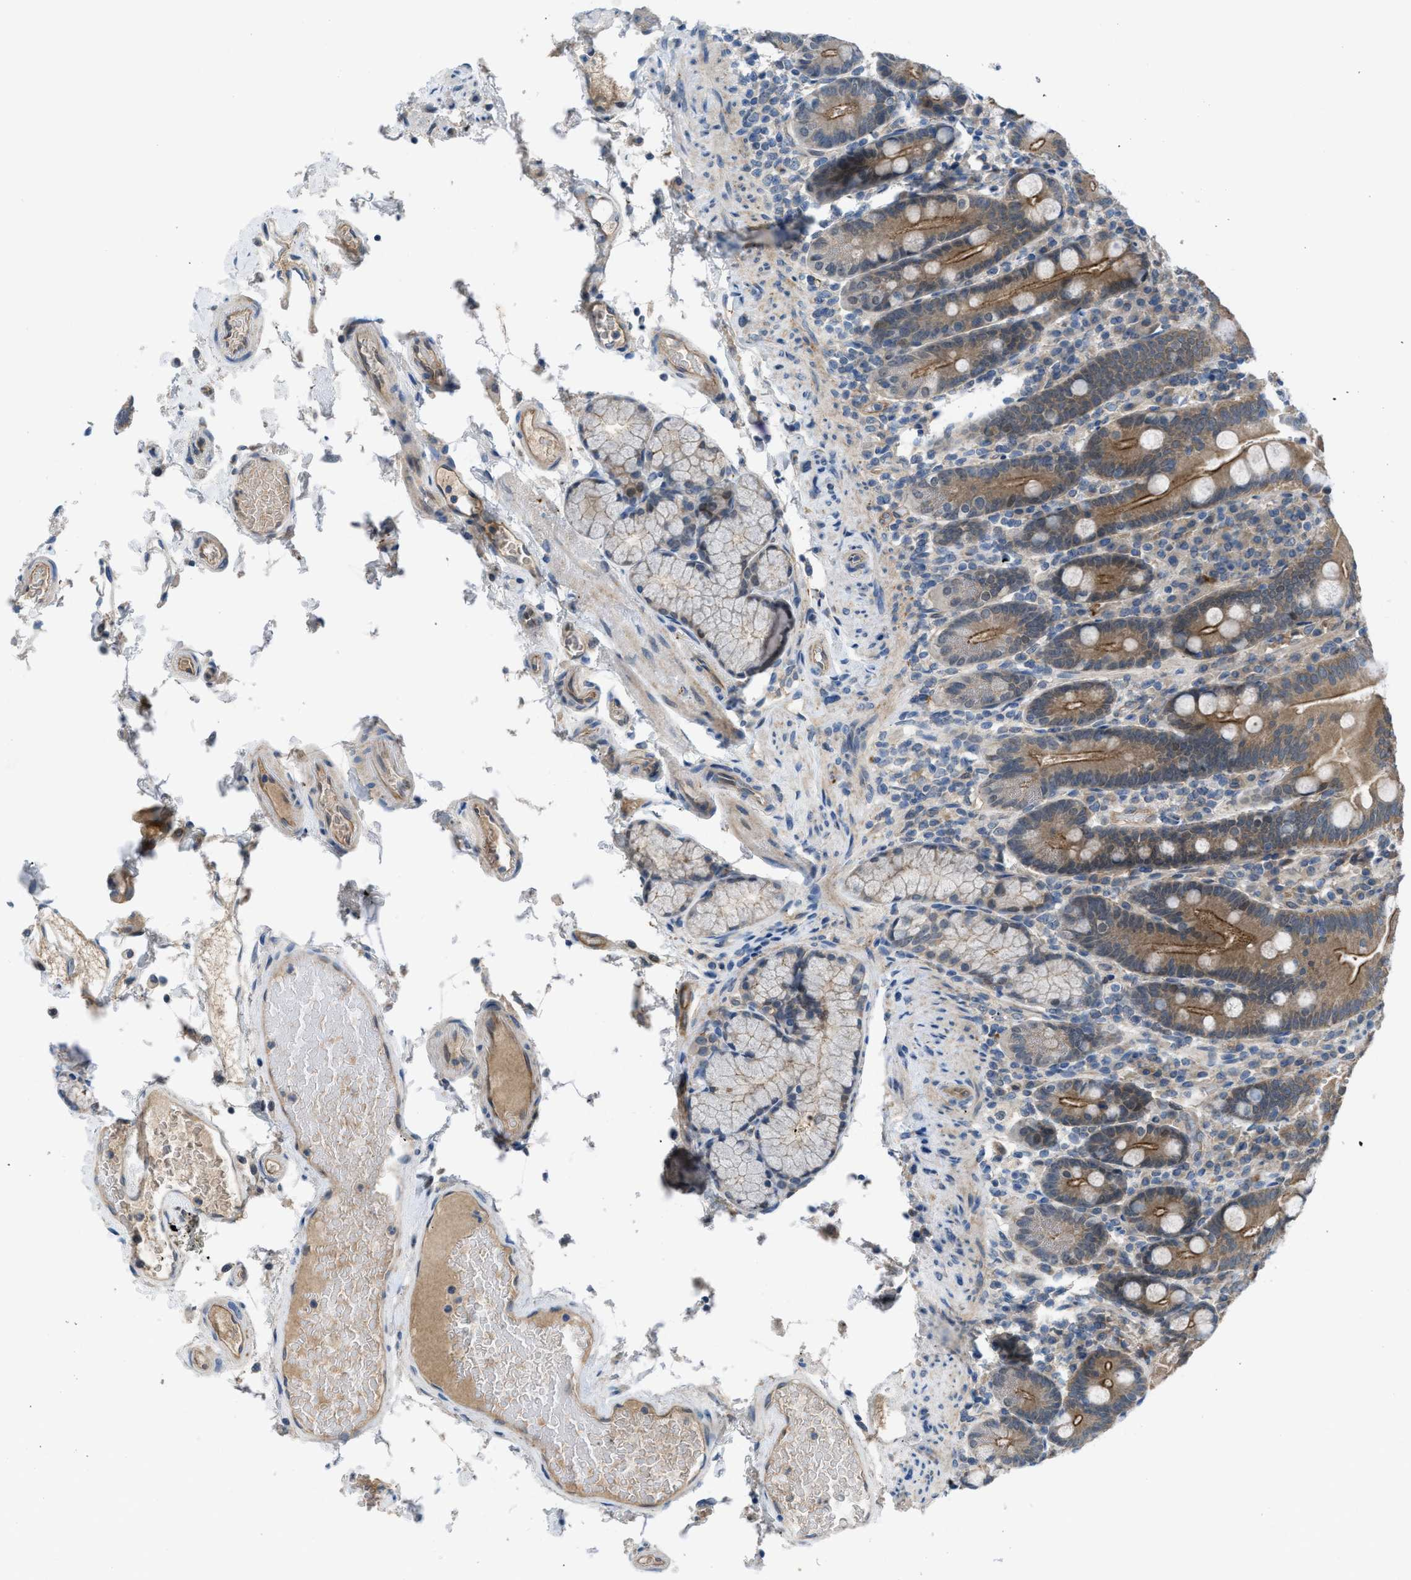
{"staining": {"intensity": "moderate", "quantity": ">75%", "location": "cytoplasmic/membranous"}, "tissue": "duodenum", "cell_type": "Glandular cells", "image_type": "normal", "snomed": [{"axis": "morphology", "description": "Normal tissue, NOS"}, {"axis": "topography", "description": "Small intestine, NOS"}], "caption": "Moderate cytoplasmic/membranous staining is identified in about >75% of glandular cells in unremarkable duodenum. The protein is stained brown, and the nuclei are stained in blue (DAB (3,3'-diaminobenzidine) IHC with brightfield microscopy, high magnification).", "gene": "BAZ2B", "patient": {"sex": "female", "age": 71}}